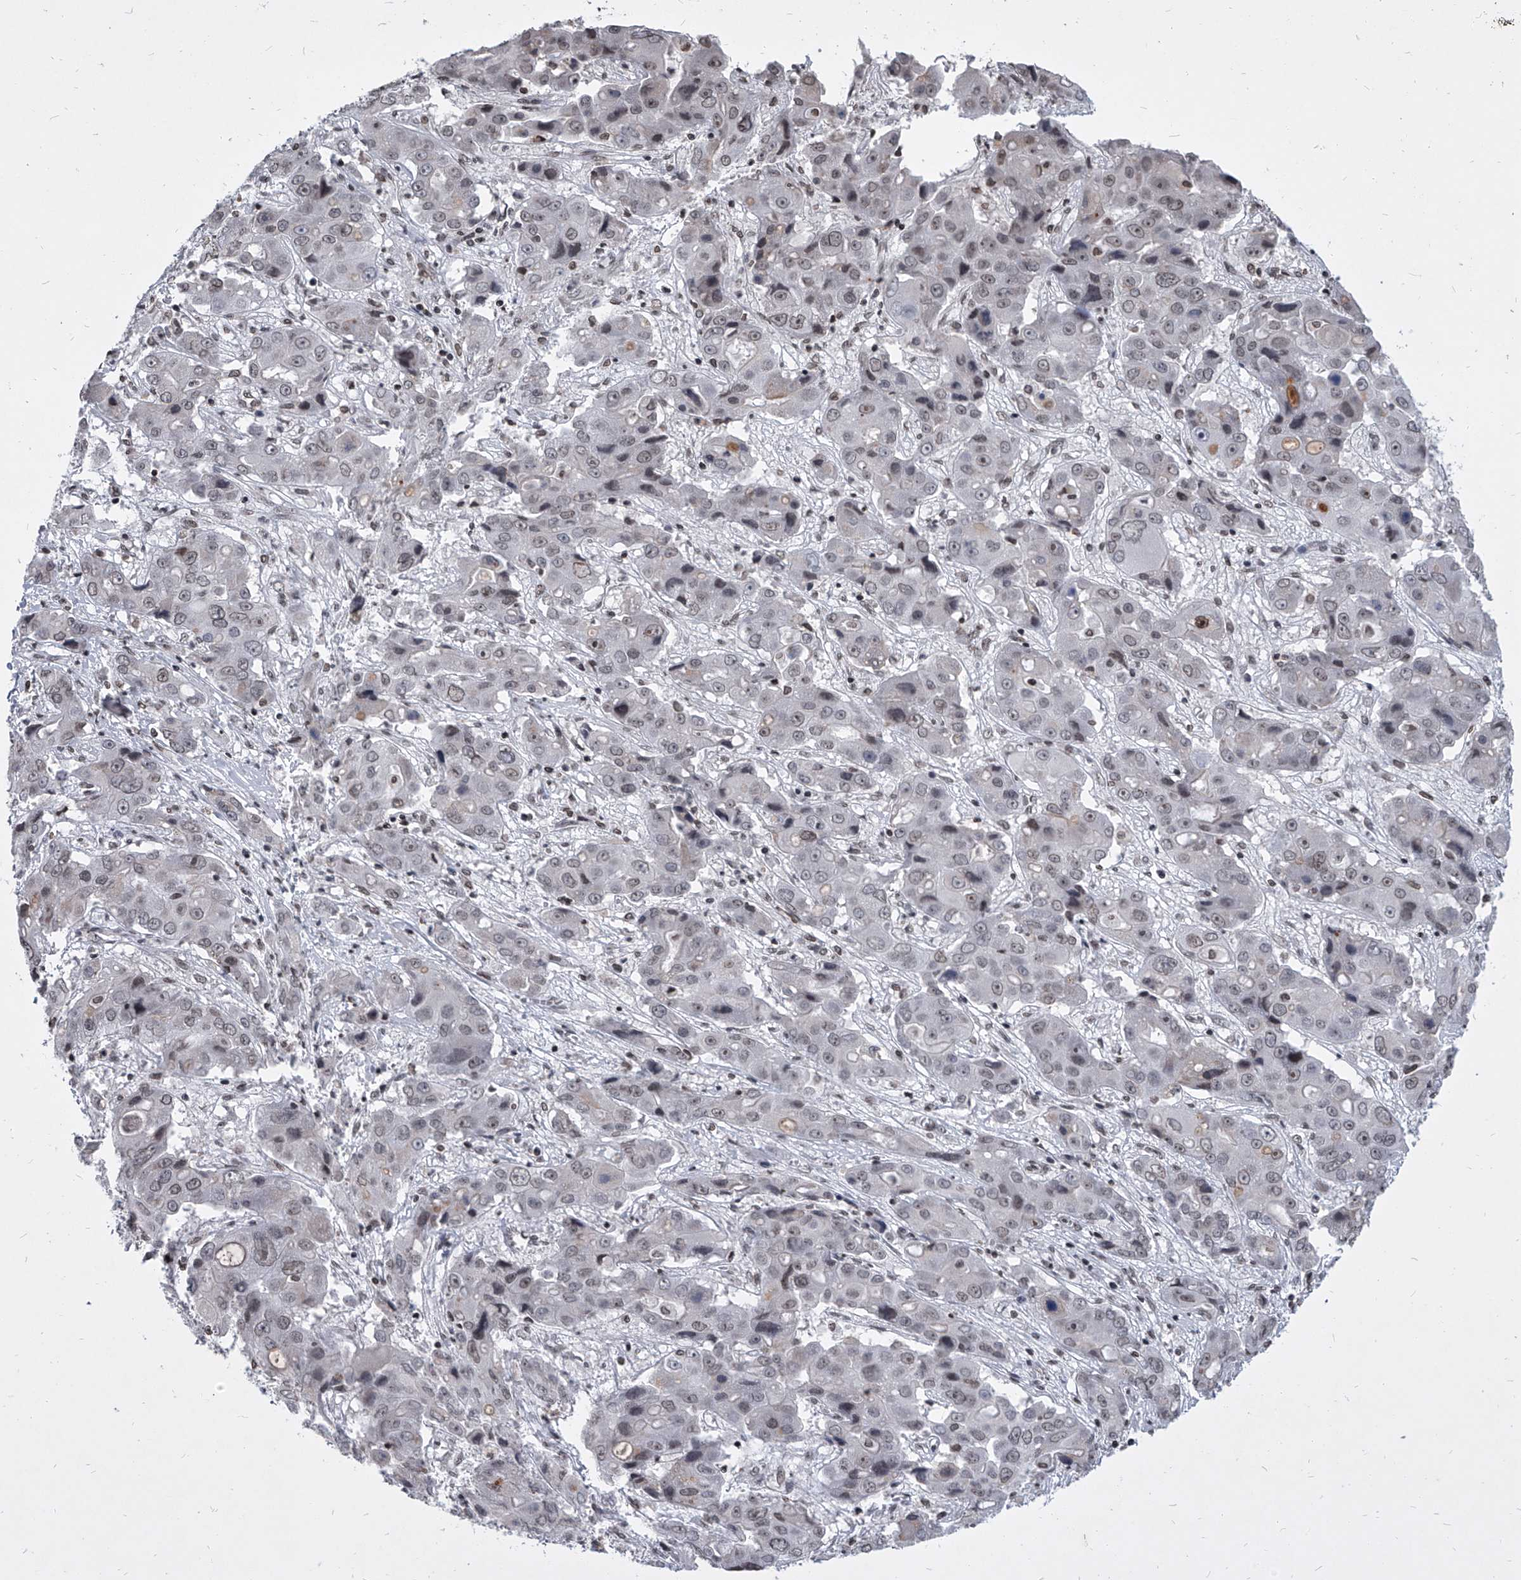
{"staining": {"intensity": "weak", "quantity": "<25%", "location": "nuclear"}, "tissue": "liver cancer", "cell_type": "Tumor cells", "image_type": "cancer", "snomed": [{"axis": "morphology", "description": "Cholangiocarcinoma"}, {"axis": "topography", "description": "Liver"}], "caption": "Human liver cancer stained for a protein using IHC reveals no staining in tumor cells.", "gene": "PPIL4", "patient": {"sex": "male", "age": 67}}